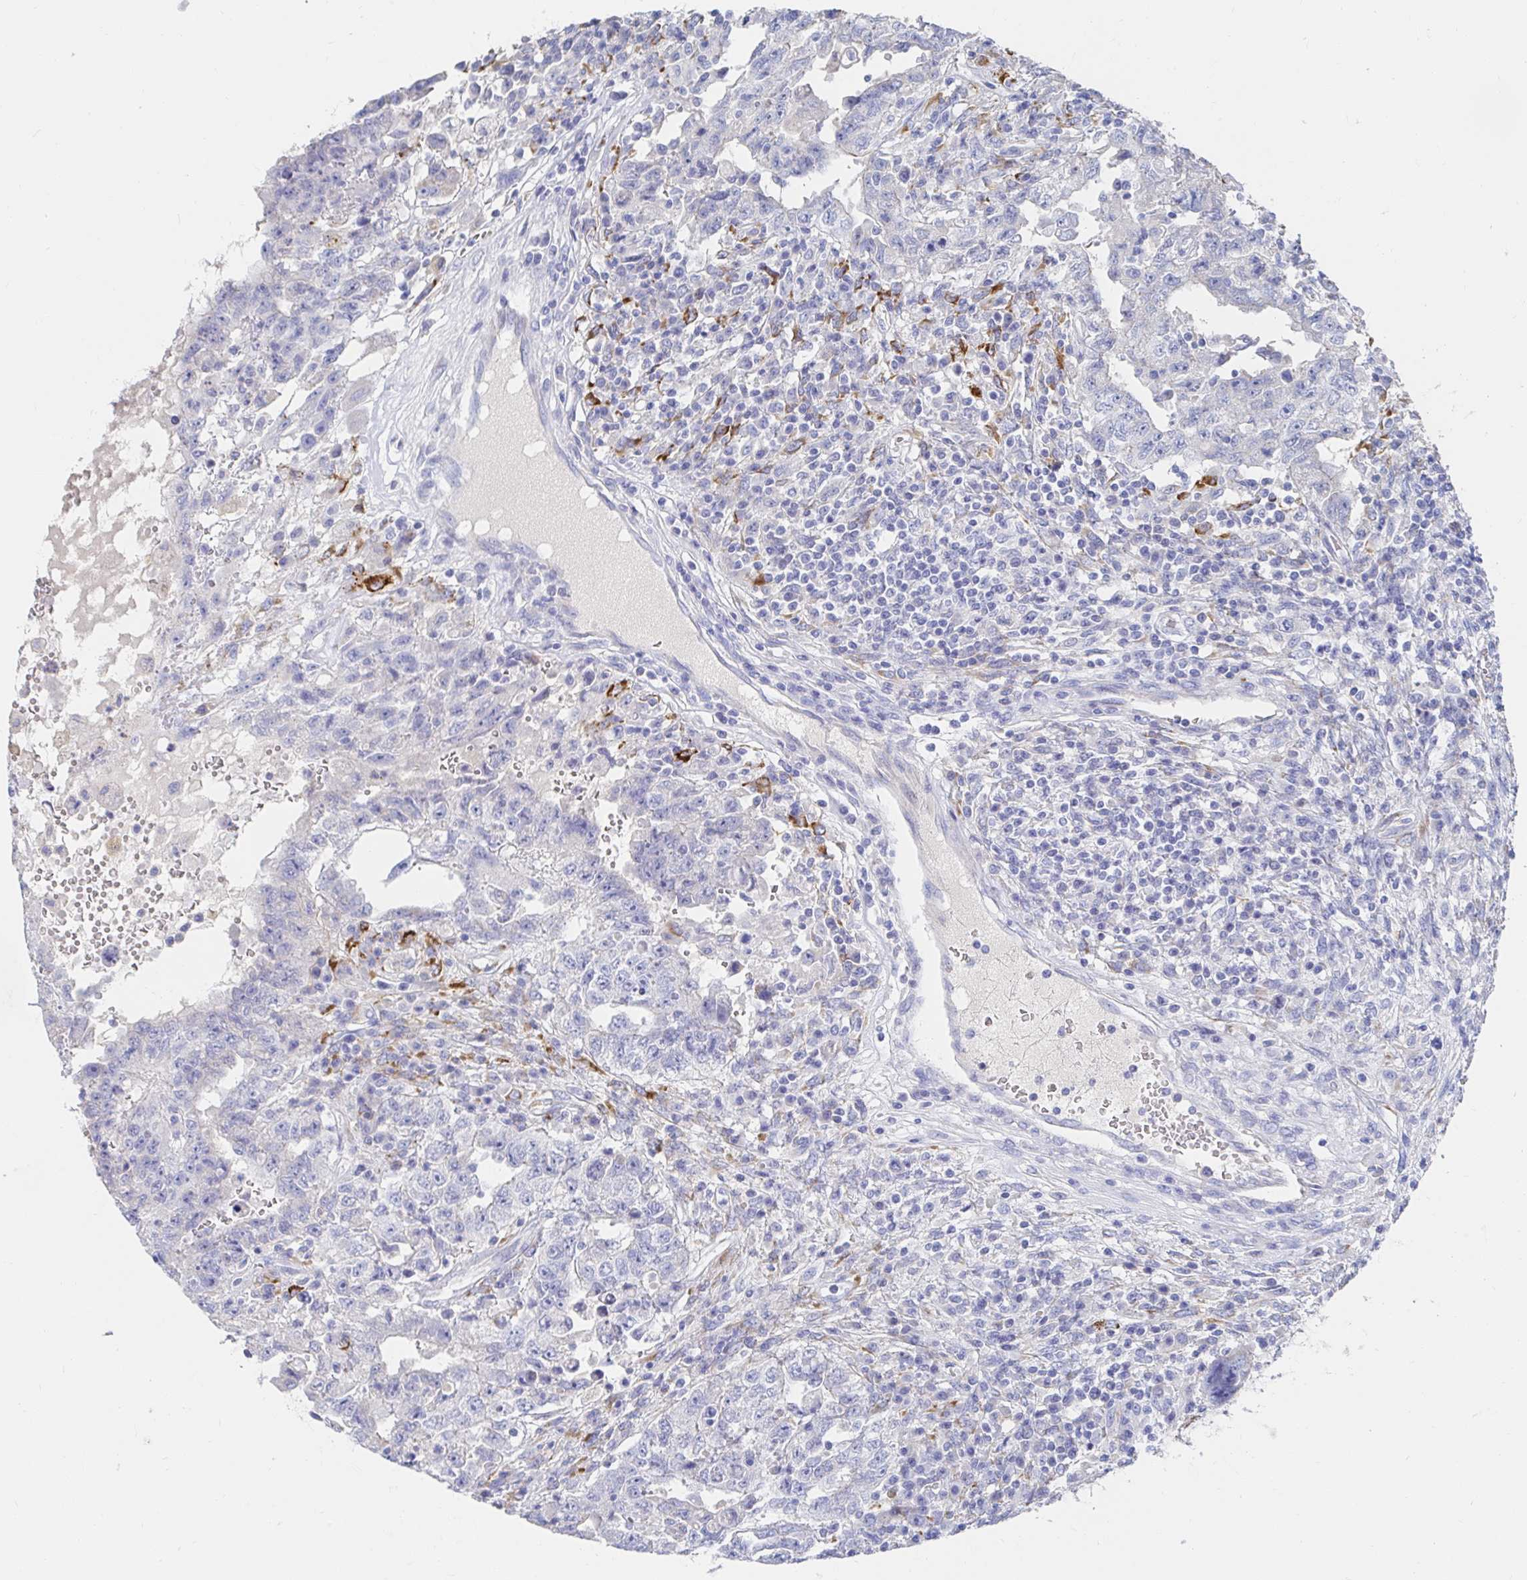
{"staining": {"intensity": "negative", "quantity": "none", "location": "none"}, "tissue": "testis cancer", "cell_type": "Tumor cells", "image_type": "cancer", "snomed": [{"axis": "morphology", "description": "Carcinoma, Embryonal, NOS"}, {"axis": "topography", "description": "Testis"}], "caption": "This is an IHC image of testis cancer (embryonal carcinoma). There is no positivity in tumor cells.", "gene": "LAMC3", "patient": {"sex": "male", "age": 26}}